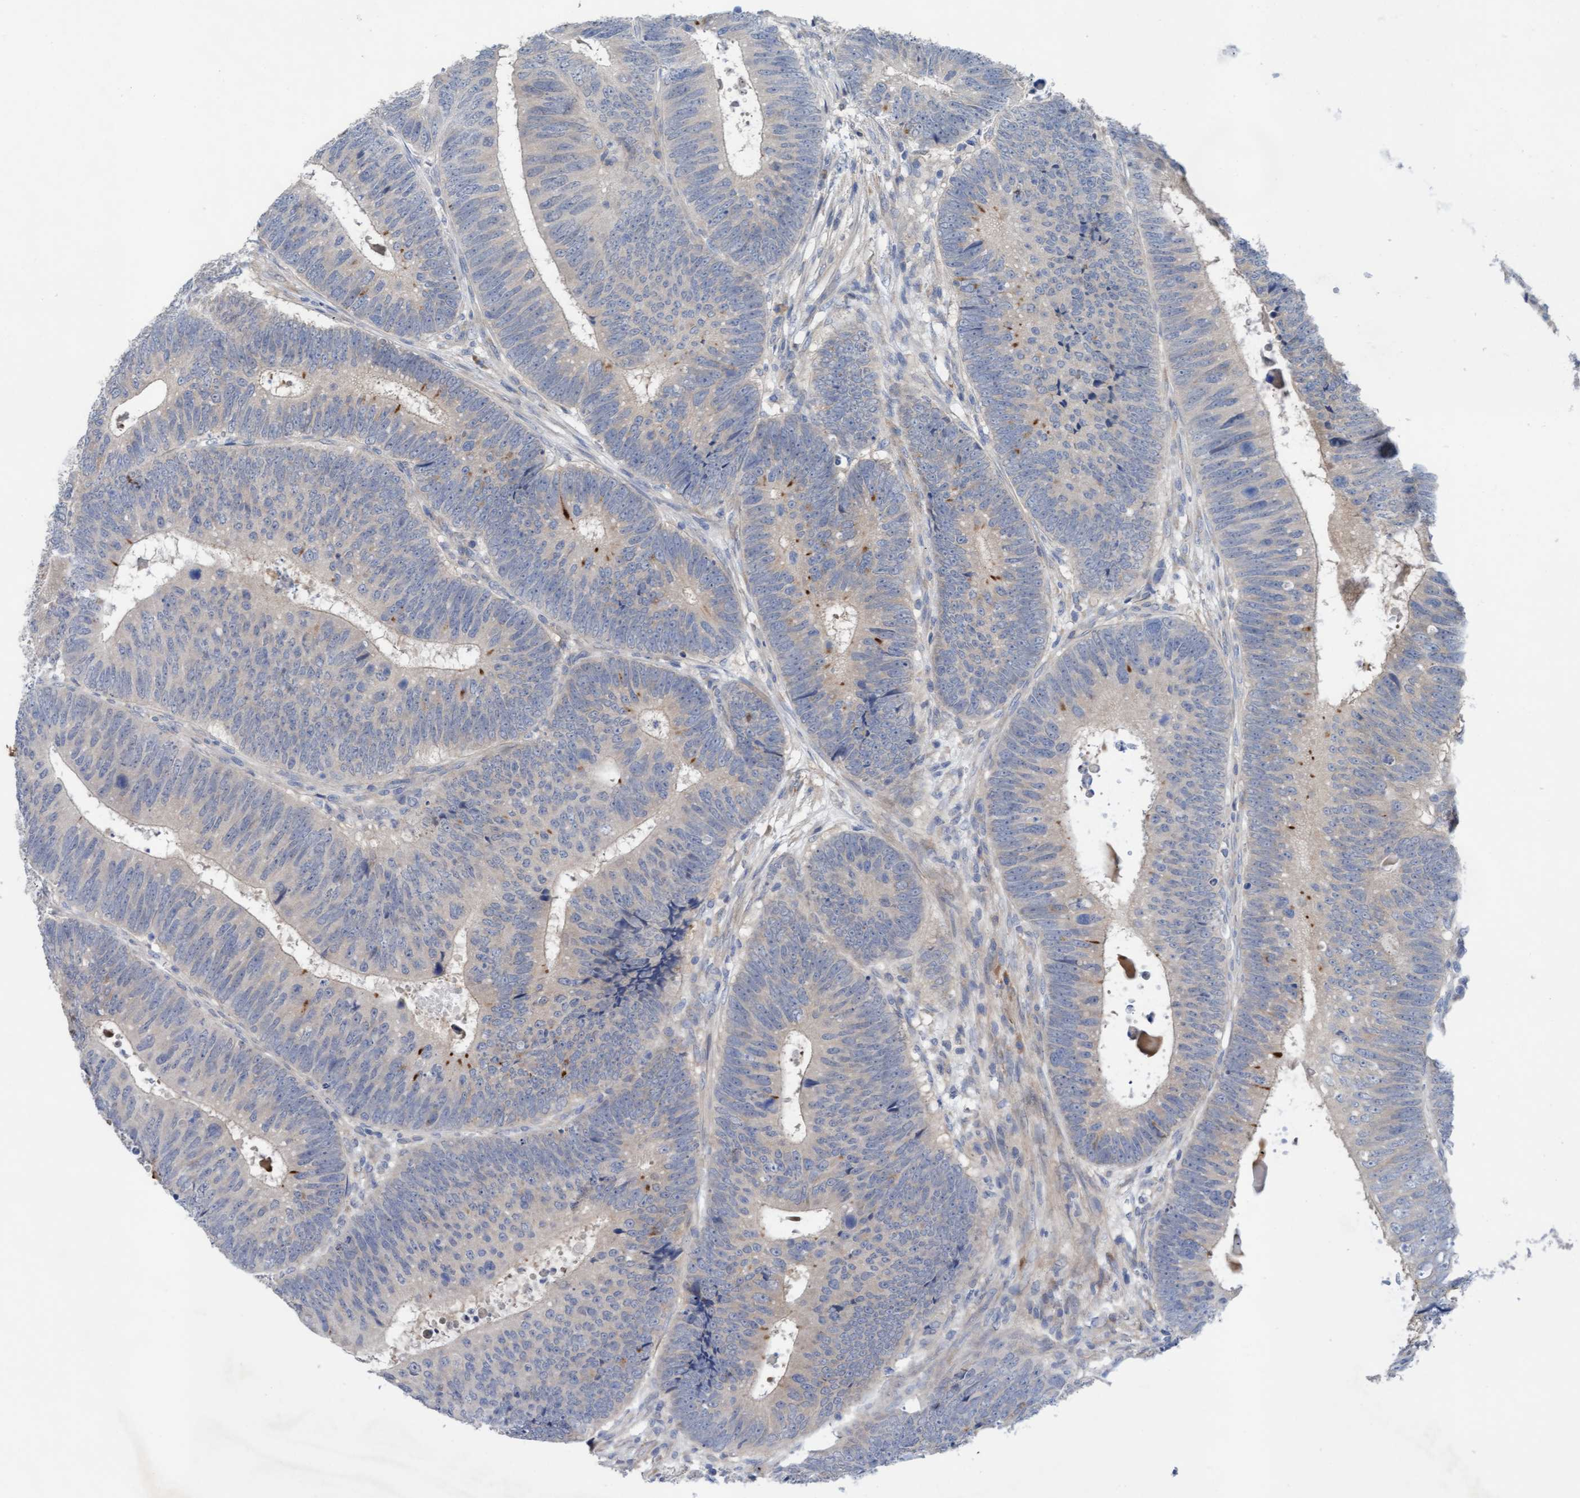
{"staining": {"intensity": "negative", "quantity": "none", "location": "none"}, "tissue": "colorectal cancer", "cell_type": "Tumor cells", "image_type": "cancer", "snomed": [{"axis": "morphology", "description": "Adenocarcinoma, NOS"}, {"axis": "topography", "description": "Colon"}], "caption": "Immunohistochemistry (IHC) image of human colorectal cancer stained for a protein (brown), which exhibits no positivity in tumor cells.", "gene": "PLCD1", "patient": {"sex": "male", "age": 56}}